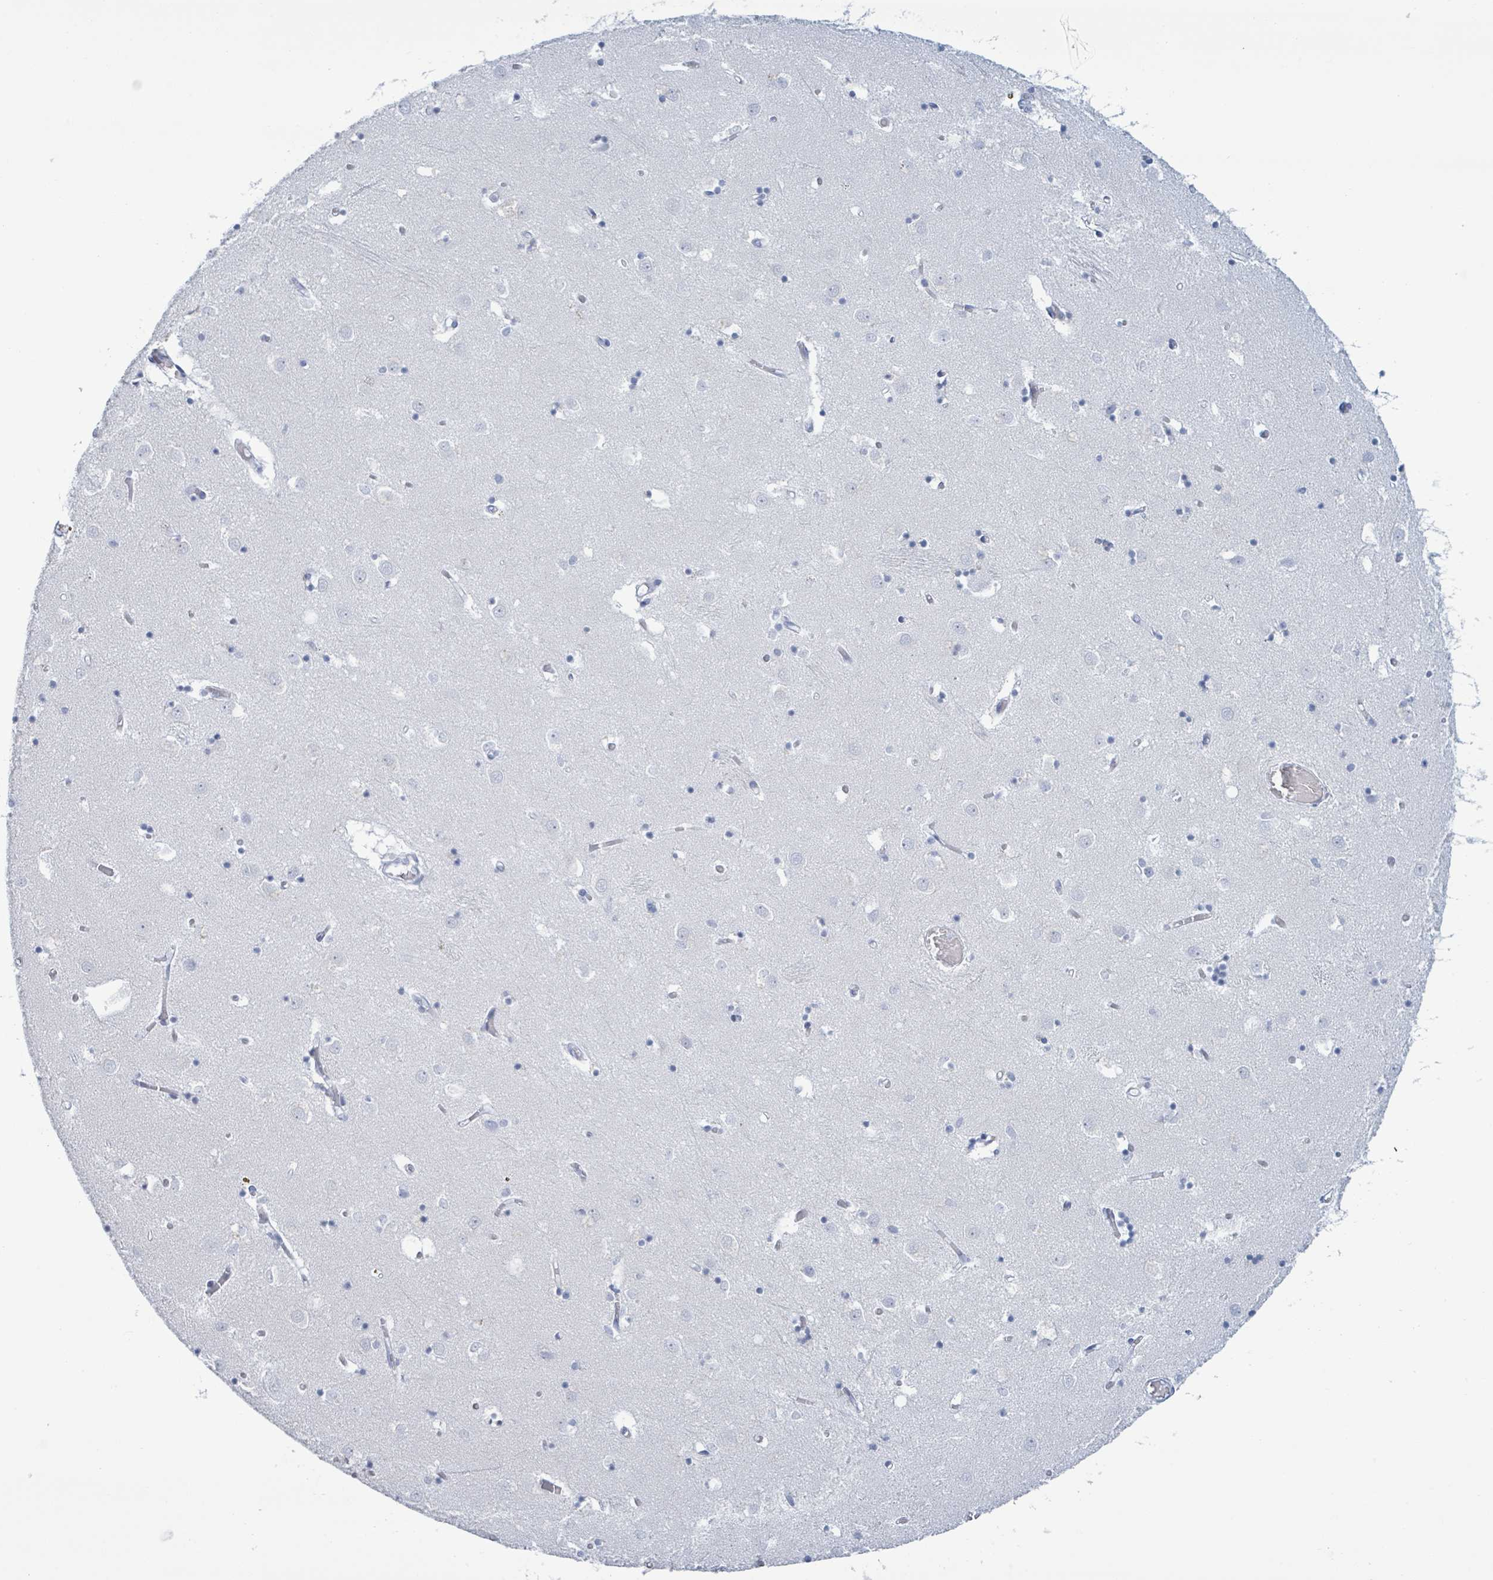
{"staining": {"intensity": "negative", "quantity": "none", "location": "none"}, "tissue": "caudate", "cell_type": "Glial cells", "image_type": "normal", "snomed": [{"axis": "morphology", "description": "Normal tissue, NOS"}, {"axis": "topography", "description": "Lateral ventricle wall"}], "caption": "Immunohistochemistry of normal human caudate shows no positivity in glial cells.", "gene": "KRT8", "patient": {"sex": "male", "age": 70}}